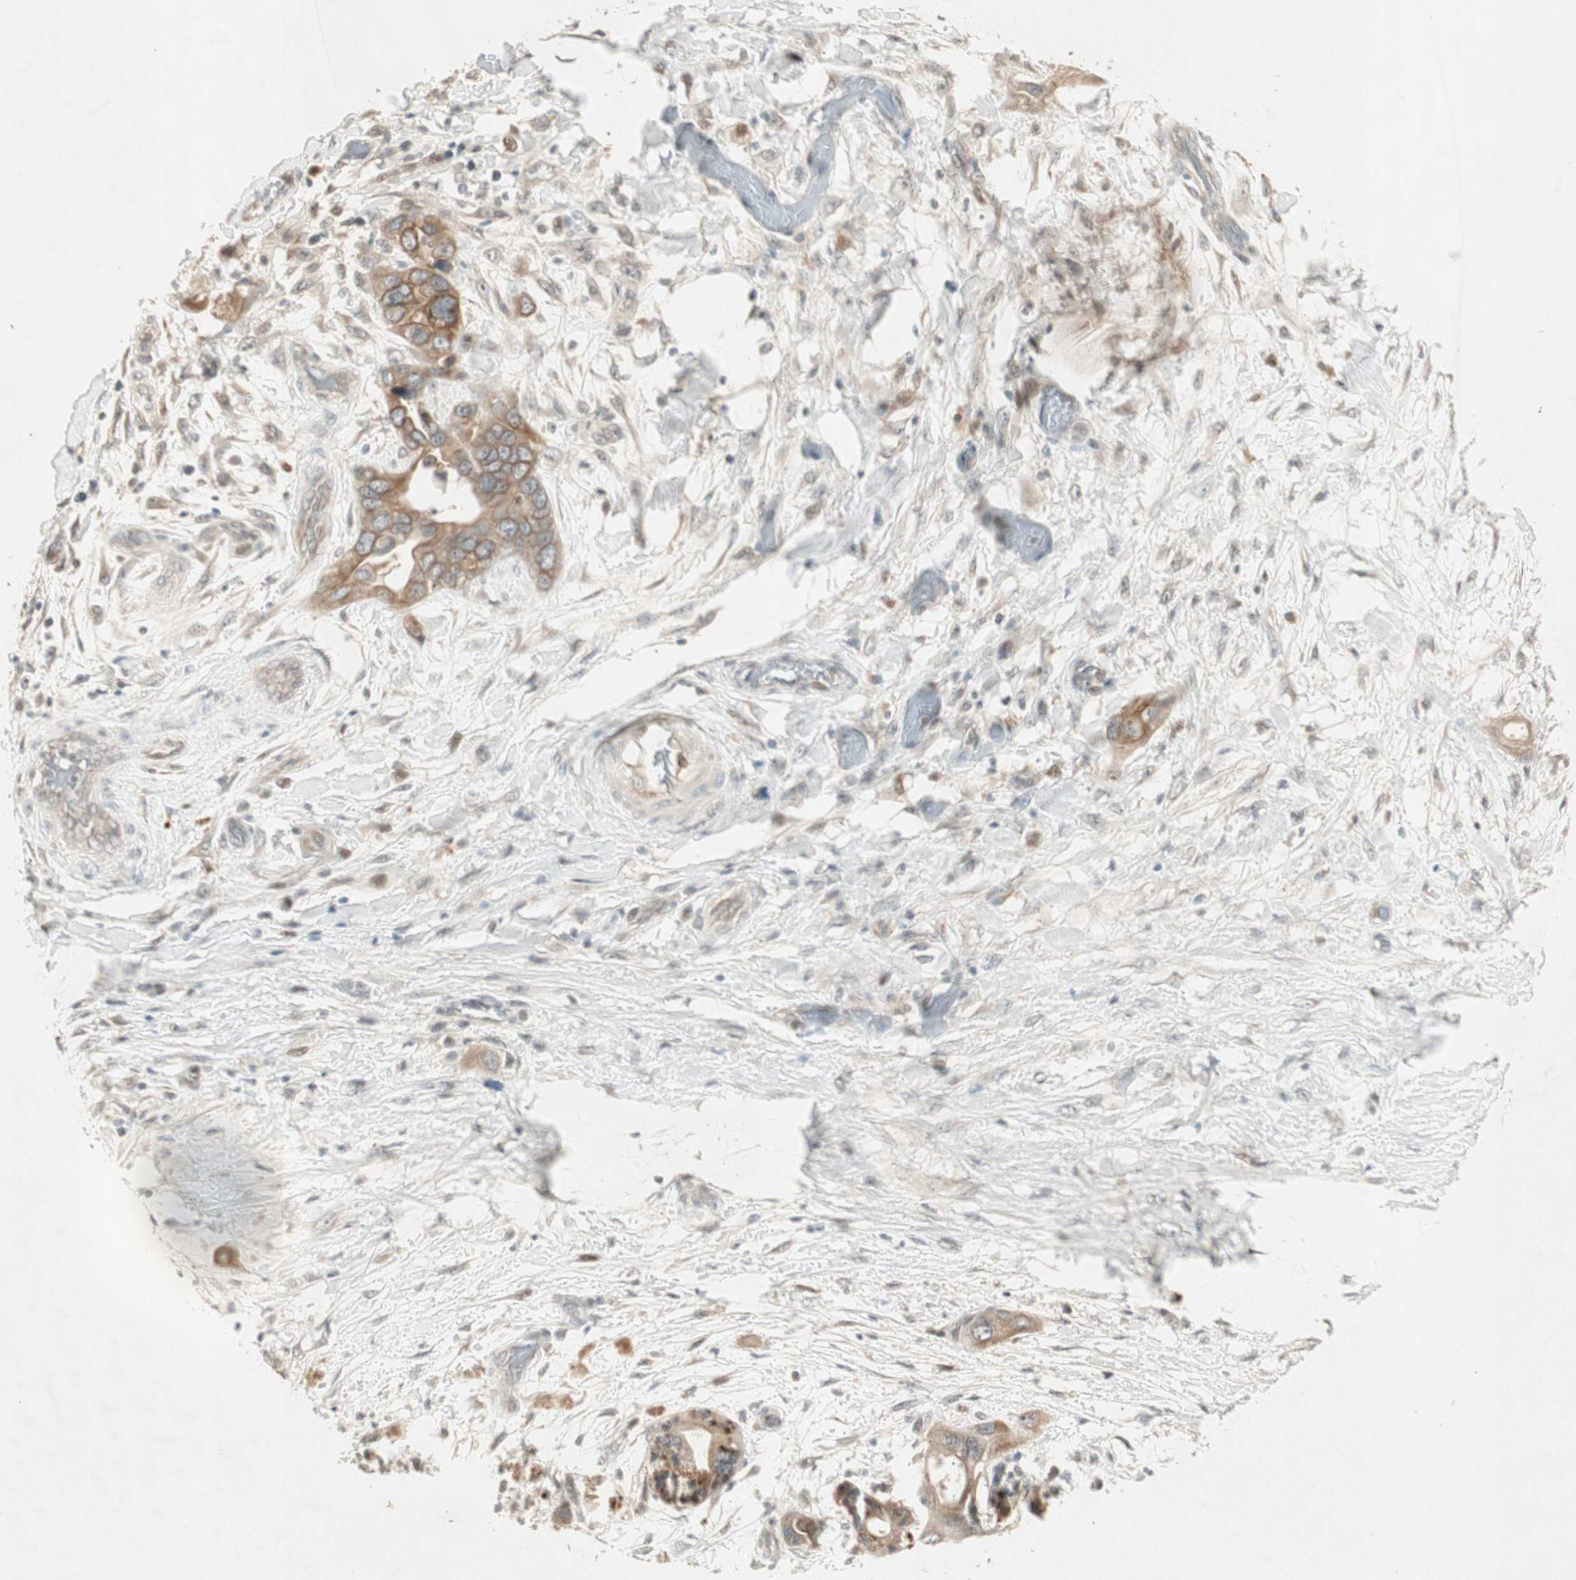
{"staining": {"intensity": "moderate", "quantity": "25%-75%", "location": "cytoplasmic/membranous"}, "tissue": "pancreatic cancer", "cell_type": "Tumor cells", "image_type": "cancer", "snomed": [{"axis": "morphology", "description": "Adenocarcinoma, NOS"}, {"axis": "topography", "description": "Pancreas"}], "caption": "Brown immunohistochemical staining in pancreatic cancer (adenocarcinoma) displays moderate cytoplasmic/membranous expression in approximately 25%-75% of tumor cells.", "gene": "ACSL5", "patient": {"sex": "female", "age": 77}}